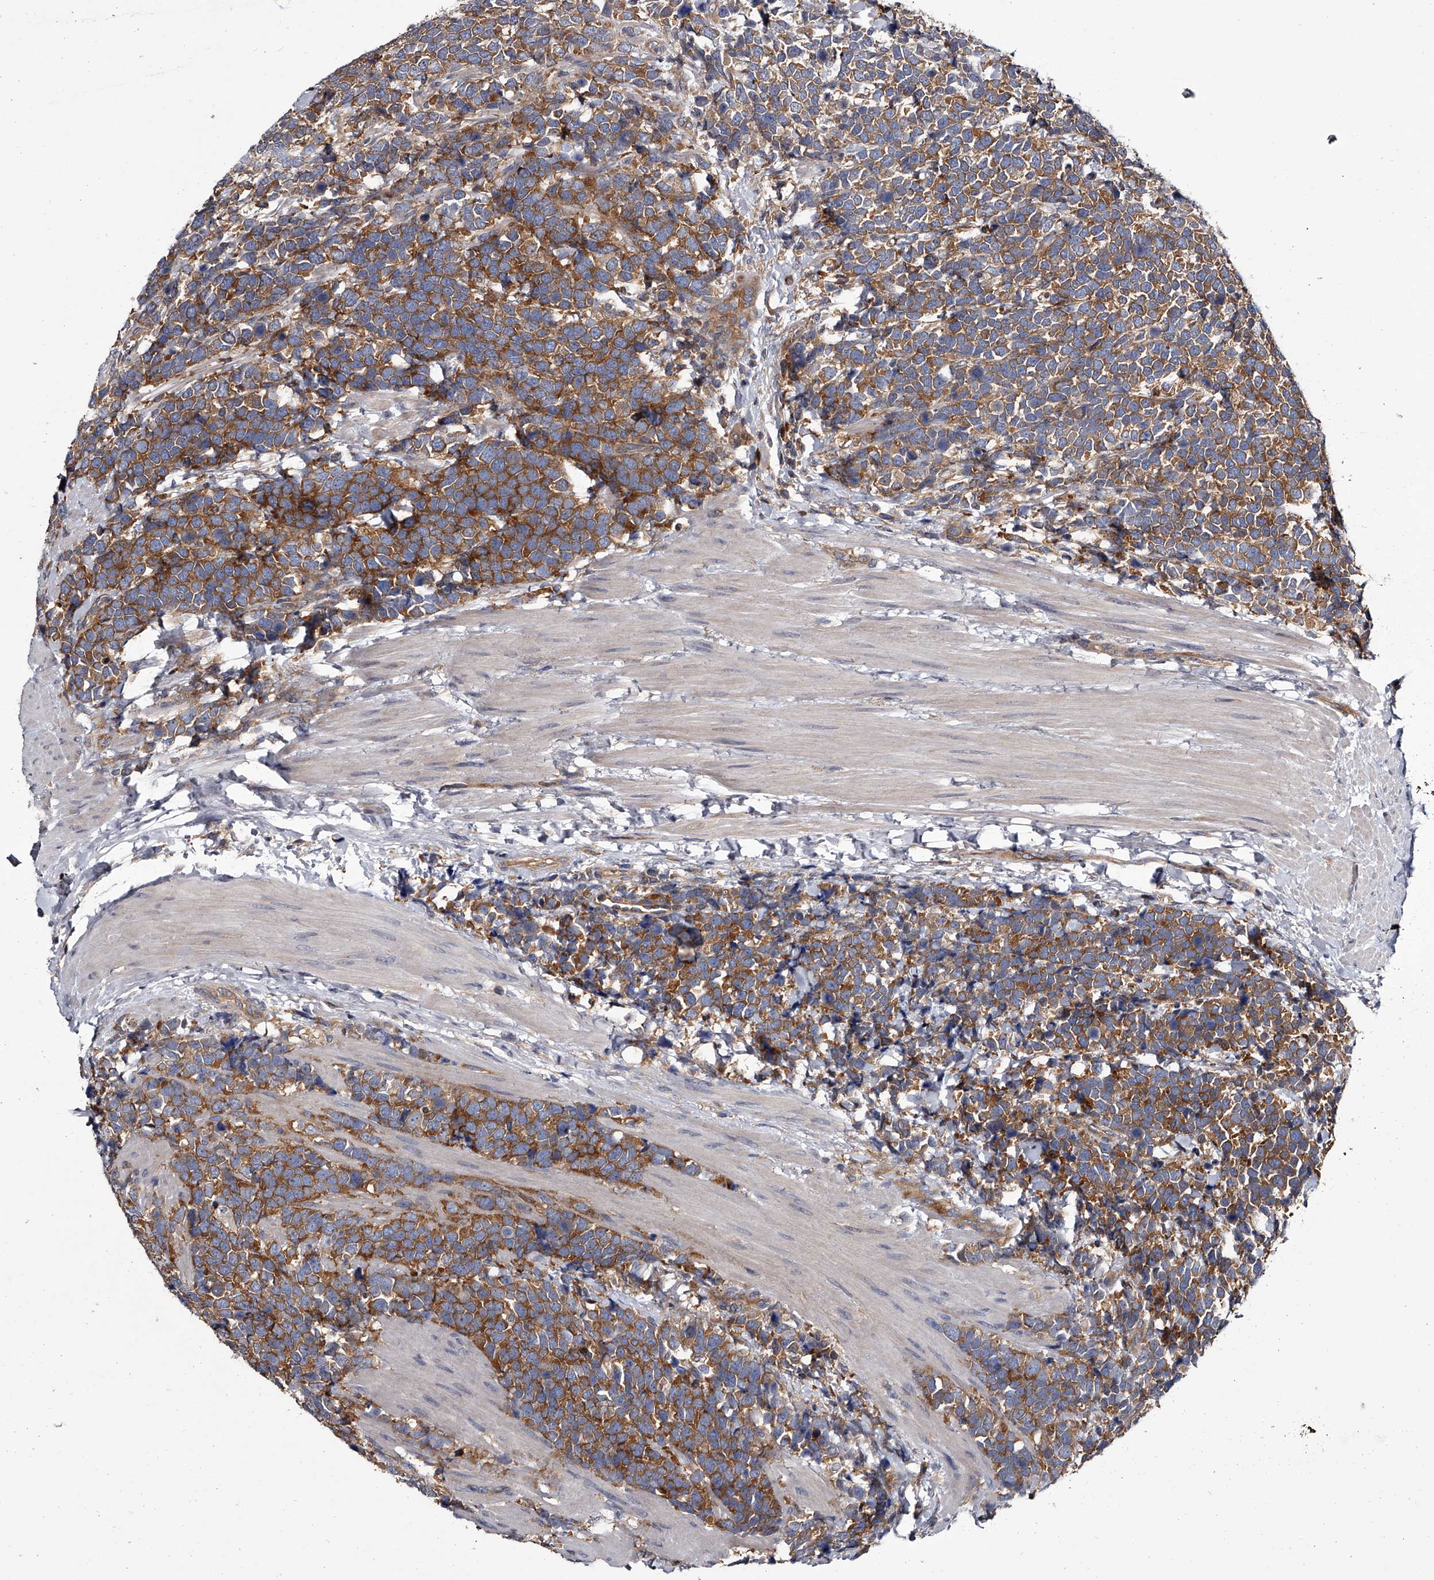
{"staining": {"intensity": "moderate", "quantity": ">75%", "location": "cytoplasmic/membranous"}, "tissue": "urothelial cancer", "cell_type": "Tumor cells", "image_type": "cancer", "snomed": [{"axis": "morphology", "description": "Urothelial carcinoma, High grade"}, {"axis": "topography", "description": "Urinary bladder"}], "caption": "A brown stain highlights moderate cytoplasmic/membranous expression of a protein in human urothelial carcinoma (high-grade) tumor cells.", "gene": "GAPVD1", "patient": {"sex": "female", "age": 82}}